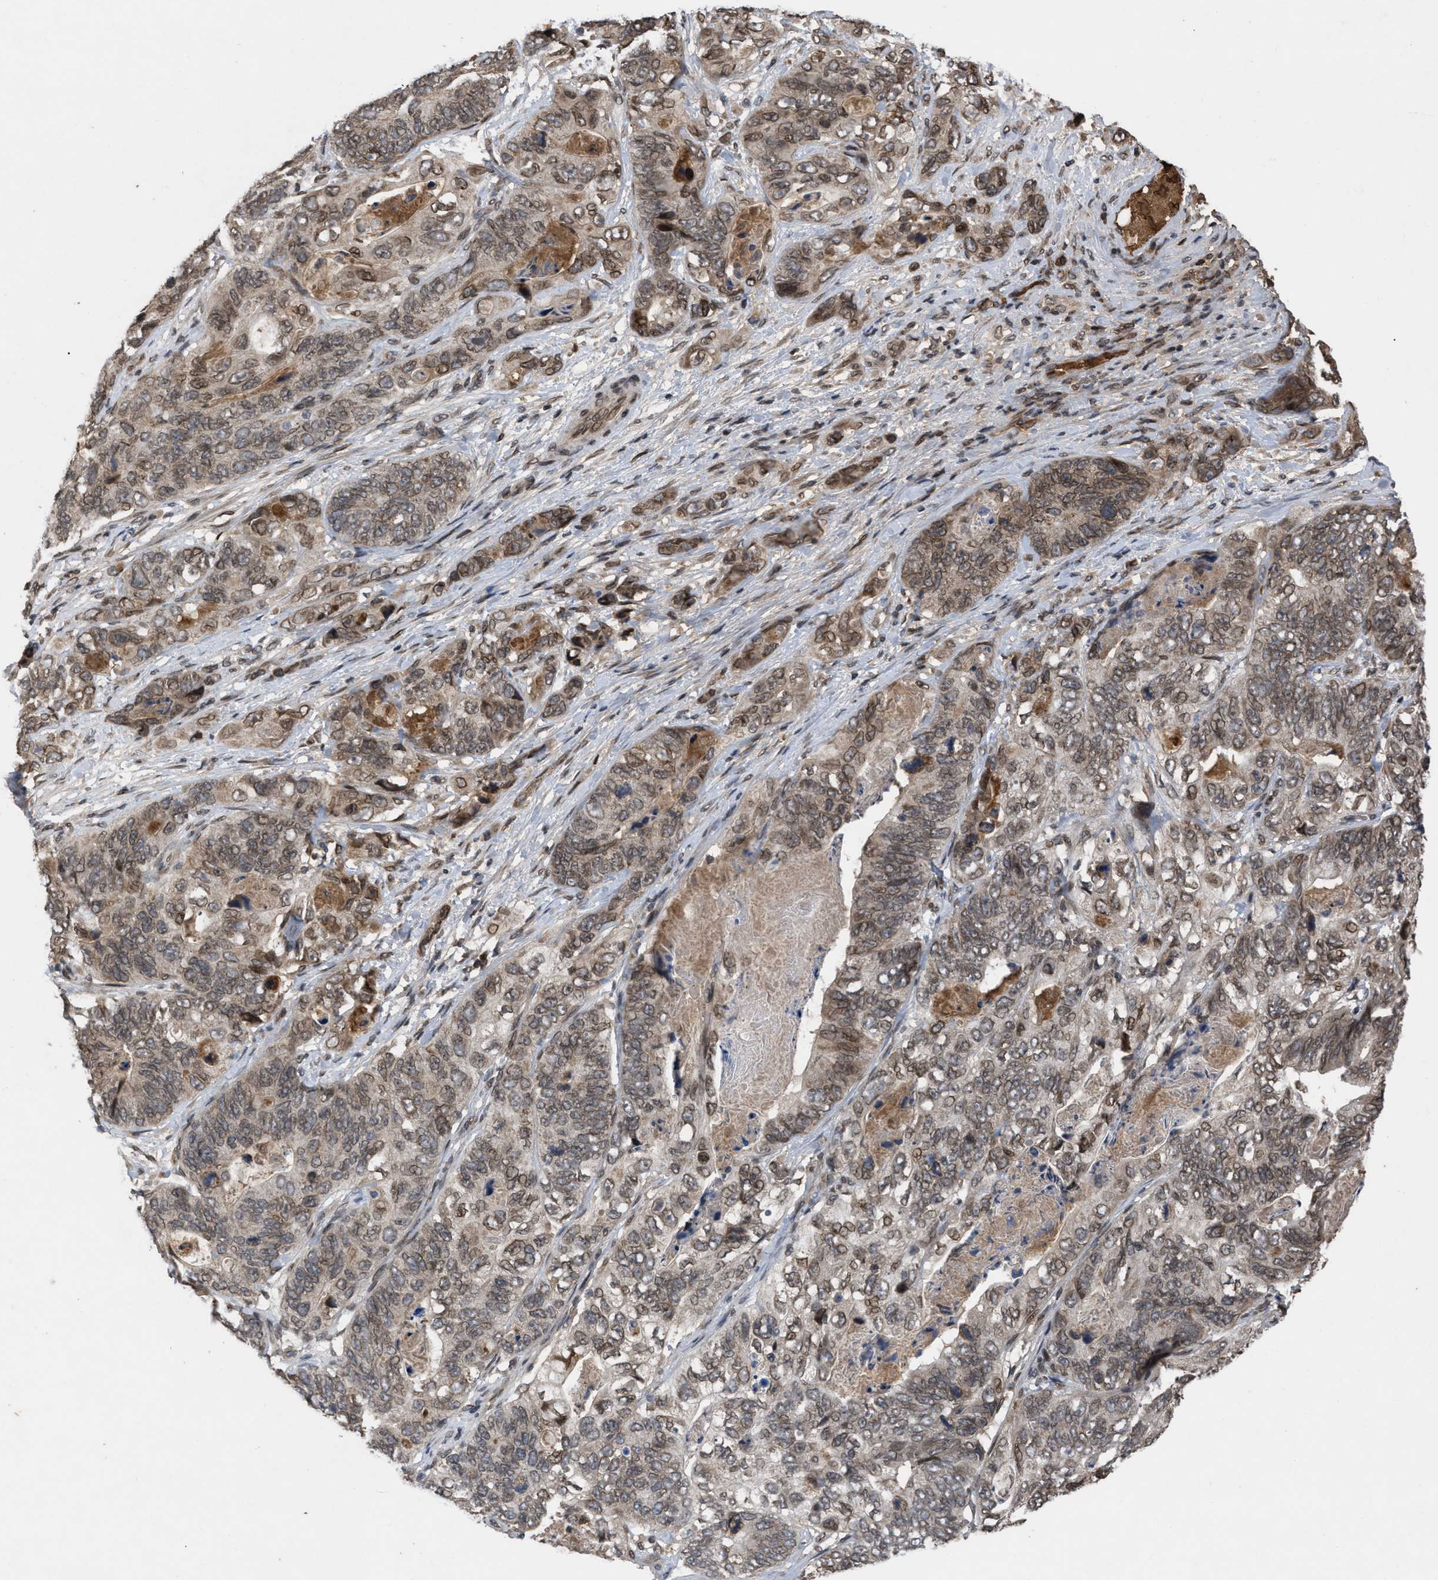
{"staining": {"intensity": "moderate", "quantity": ">75%", "location": "cytoplasmic/membranous,nuclear"}, "tissue": "stomach cancer", "cell_type": "Tumor cells", "image_type": "cancer", "snomed": [{"axis": "morphology", "description": "Adenocarcinoma, NOS"}, {"axis": "topography", "description": "Stomach"}], "caption": "Immunohistochemistry (DAB (3,3'-diaminobenzidine)) staining of human stomach cancer (adenocarcinoma) exhibits moderate cytoplasmic/membranous and nuclear protein expression in about >75% of tumor cells. The staining was performed using DAB (3,3'-diaminobenzidine), with brown indicating positive protein expression. Nuclei are stained blue with hematoxylin.", "gene": "CRY1", "patient": {"sex": "female", "age": 89}}